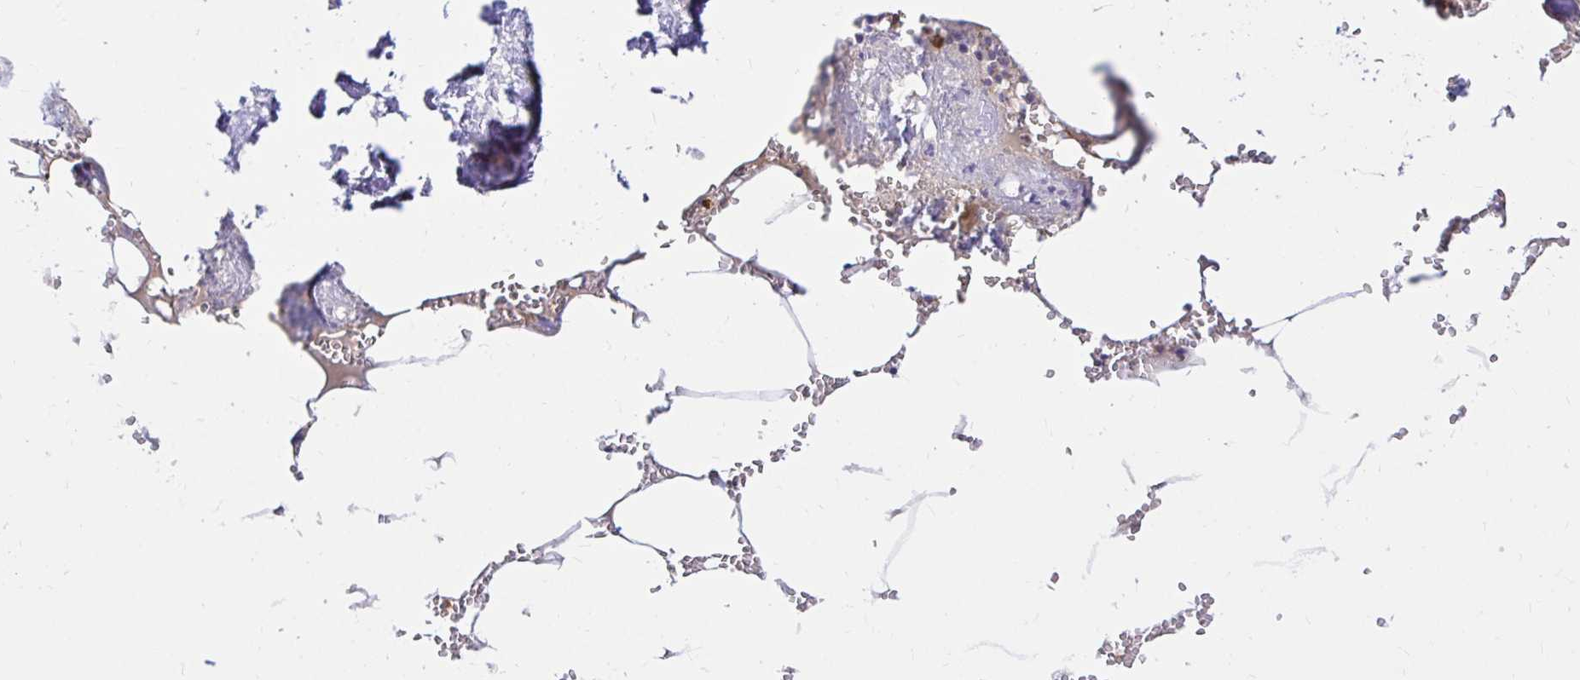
{"staining": {"intensity": "moderate", "quantity": "25%-75%", "location": "cytoplasmic/membranous,nuclear"}, "tissue": "bone marrow", "cell_type": "Hematopoietic cells", "image_type": "normal", "snomed": [{"axis": "morphology", "description": "Normal tissue, NOS"}, {"axis": "topography", "description": "Bone marrow"}], "caption": "Immunohistochemistry (IHC) histopathology image of benign human bone marrow stained for a protein (brown), which reveals medium levels of moderate cytoplasmic/membranous,nuclear staining in about 25%-75% of hematopoietic cells.", "gene": "PYCARD", "patient": {"sex": "male", "age": 54}}